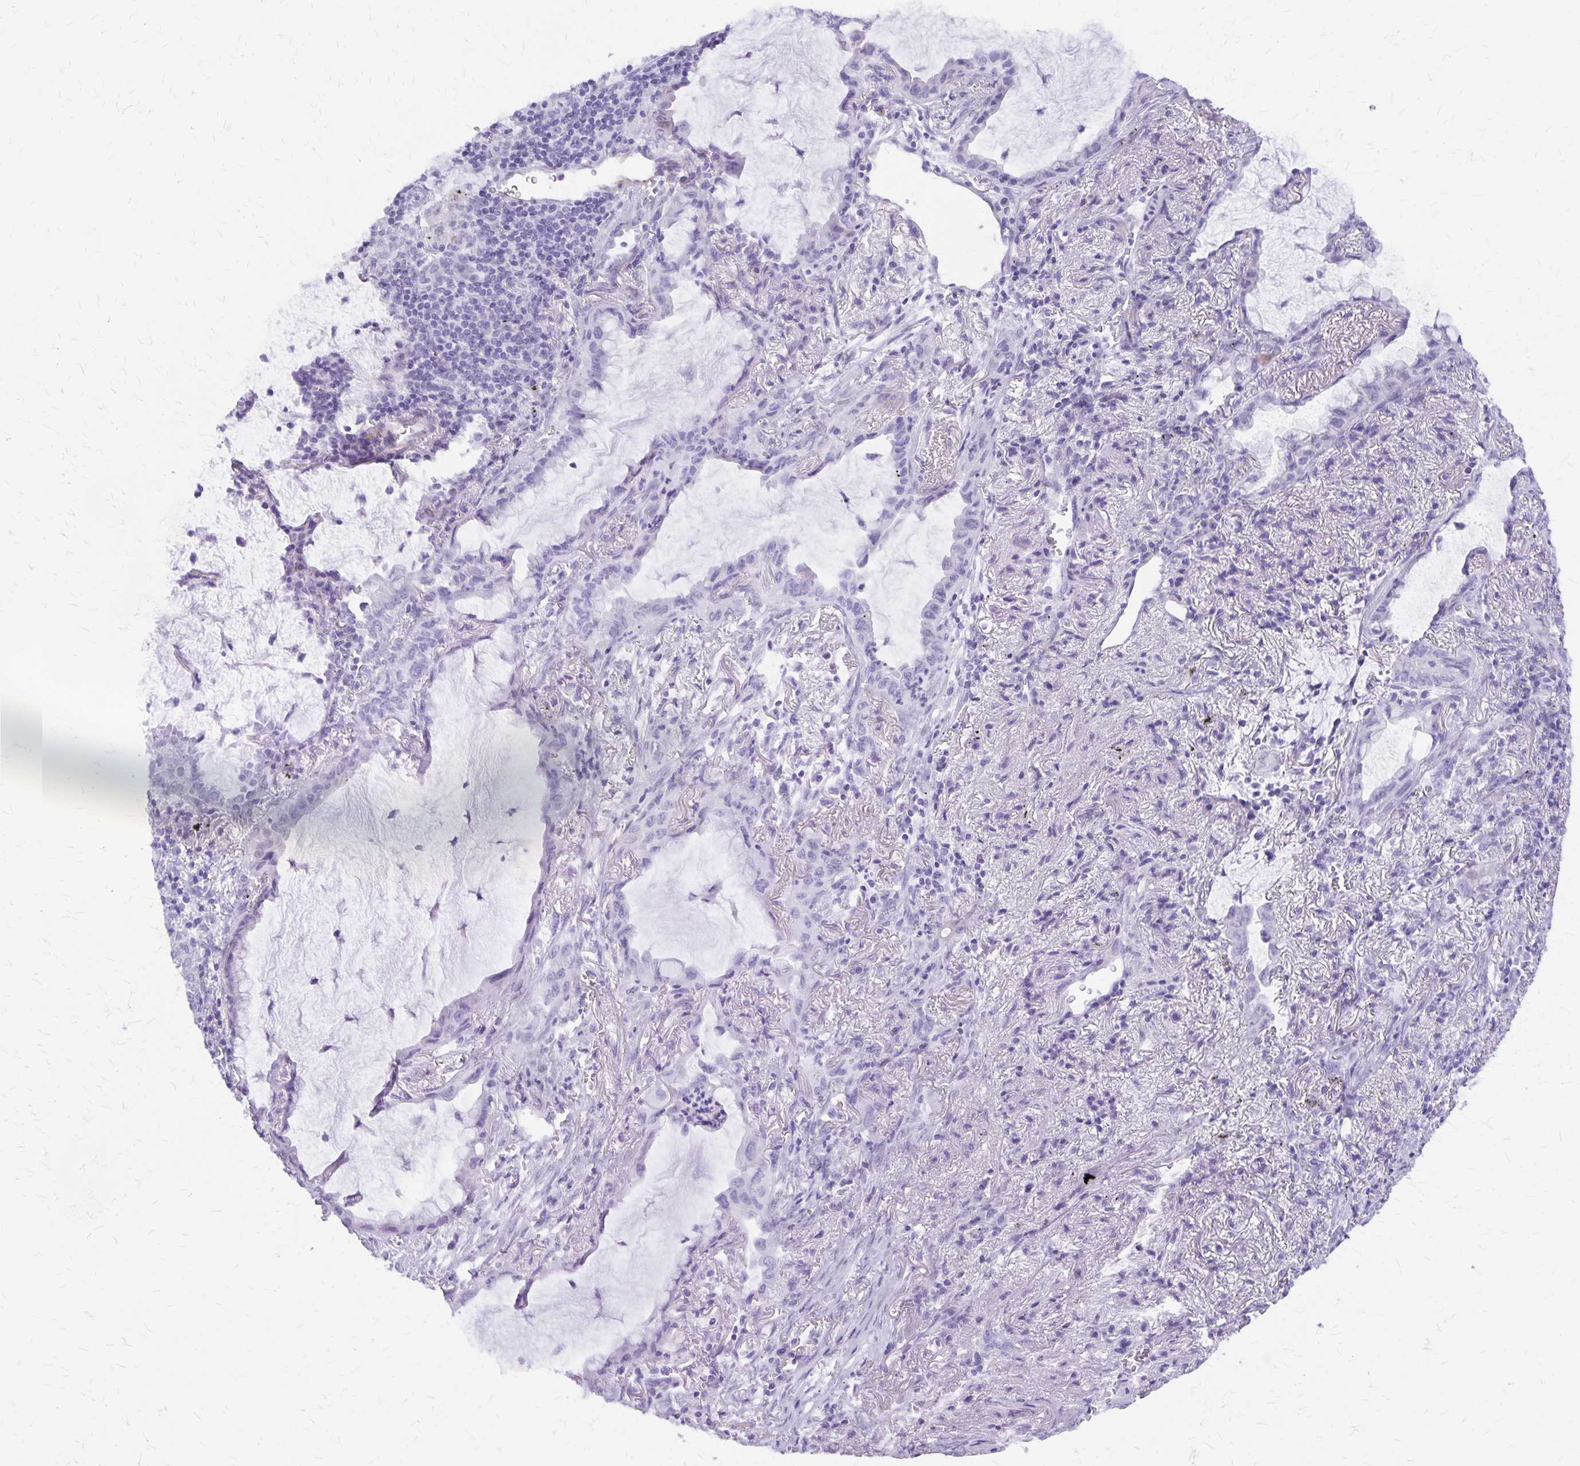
{"staining": {"intensity": "negative", "quantity": "none", "location": "none"}, "tissue": "lung cancer", "cell_type": "Tumor cells", "image_type": "cancer", "snomed": [{"axis": "morphology", "description": "Adenocarcinoma, NOS"}, {"axis": "topography", "description": "Lung"}], "caption": "The histopathology image exhibits no staining of tumor cells in adenocarcinoma (lung). (DAB IHC with hematoxylin counter stain).", "gene": "DEFA5", "patient": {"sex": "male", "age": 65}}